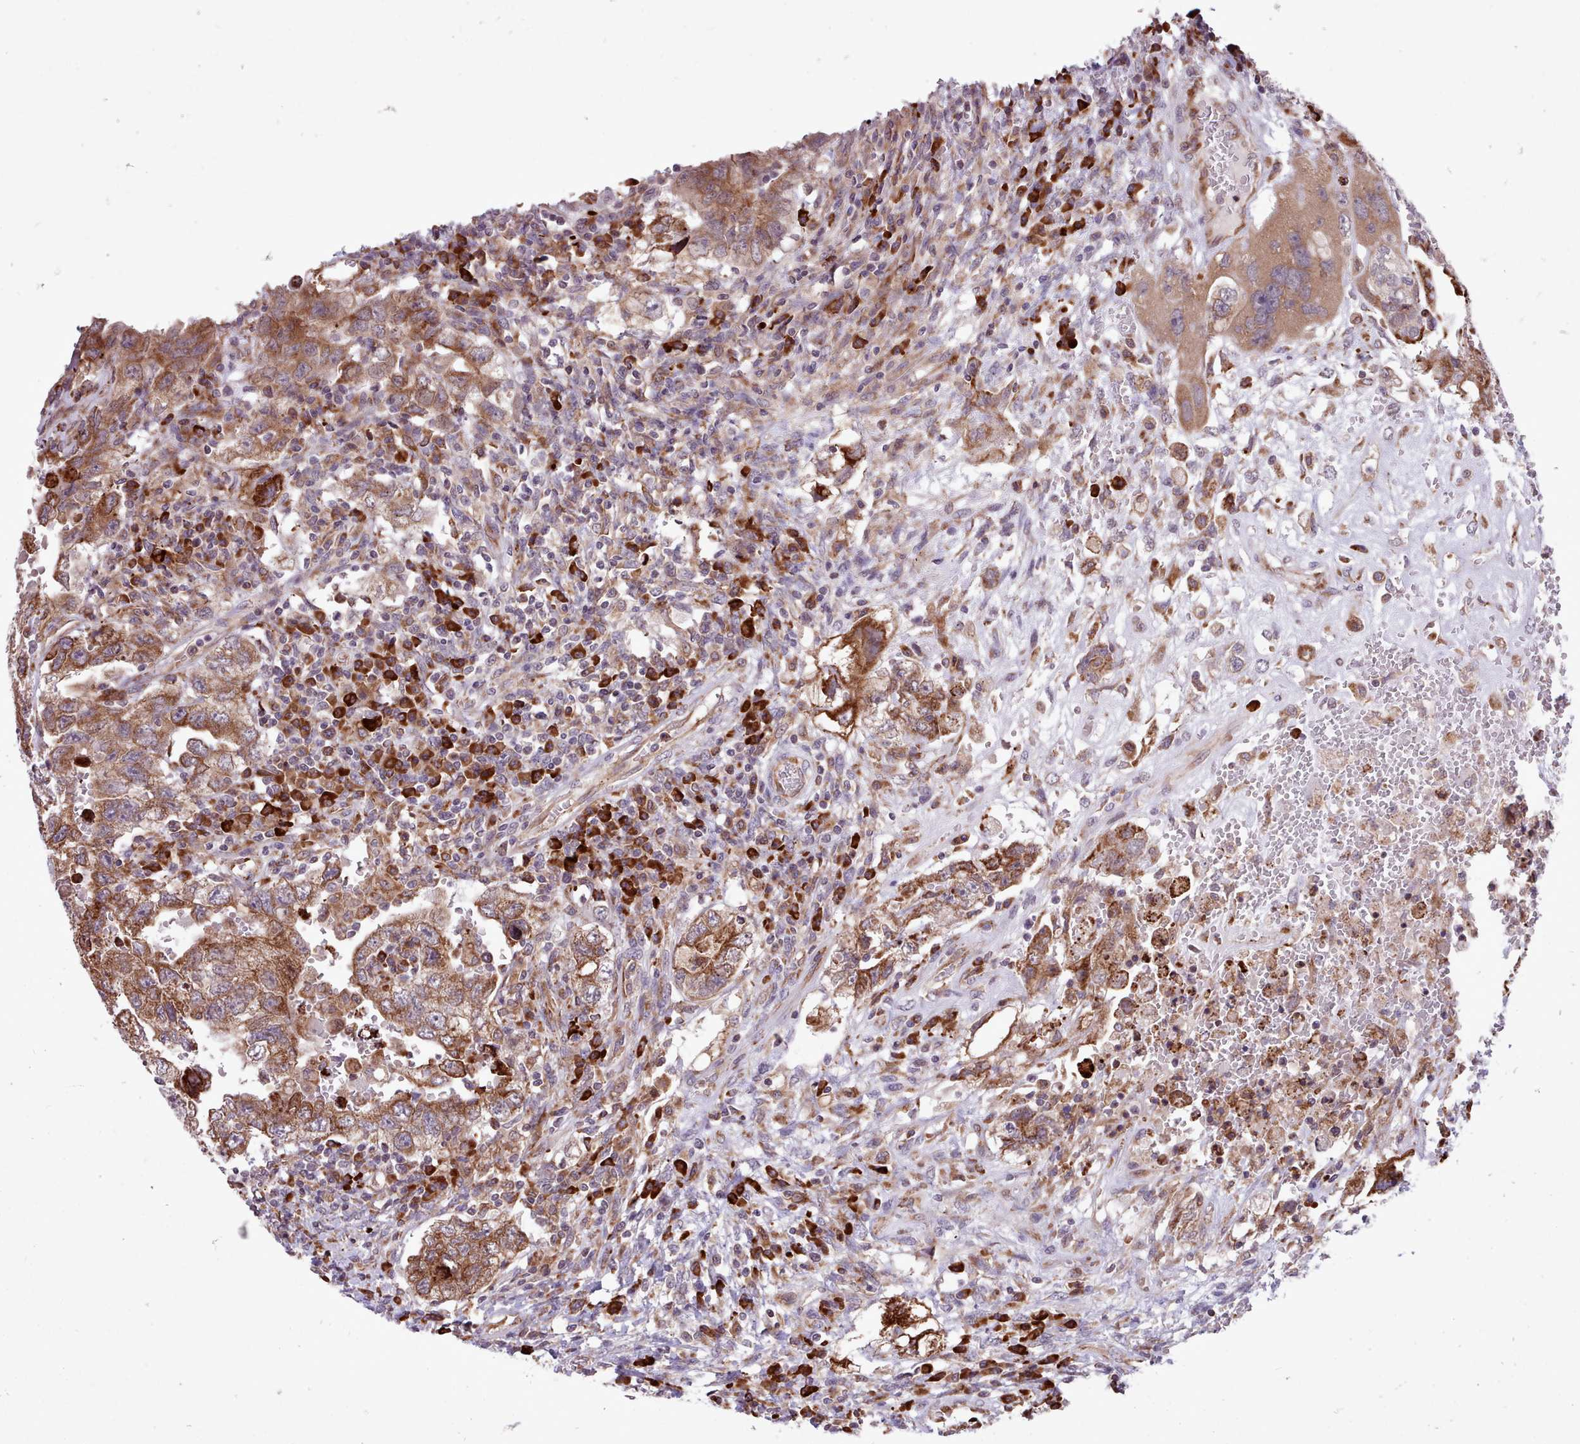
{"staining": {"intensity": "moderate", "quantity": ">75%", "location": "cytoplasmic/membranous"}, "tissue": "testis cancer", "cell_type": "Tumor cells", "image_type": "cancer", "snomed": [{"axis": "morphology", "description": "Carcinoma, Embryonal, NOS"}, {"axis": "topography", "description": "Testis"}], "caption": "Testis cancer (embryonal carcinoma) stained with DAB (3,3'-diaminobenzidine) immunohistochemistry displays medium levels of moderate cytoplasmic/membranous expression in about >75% of tumor cells.", "gene": "TTLL3", "patient": {"sex": "male", "age": 26}}